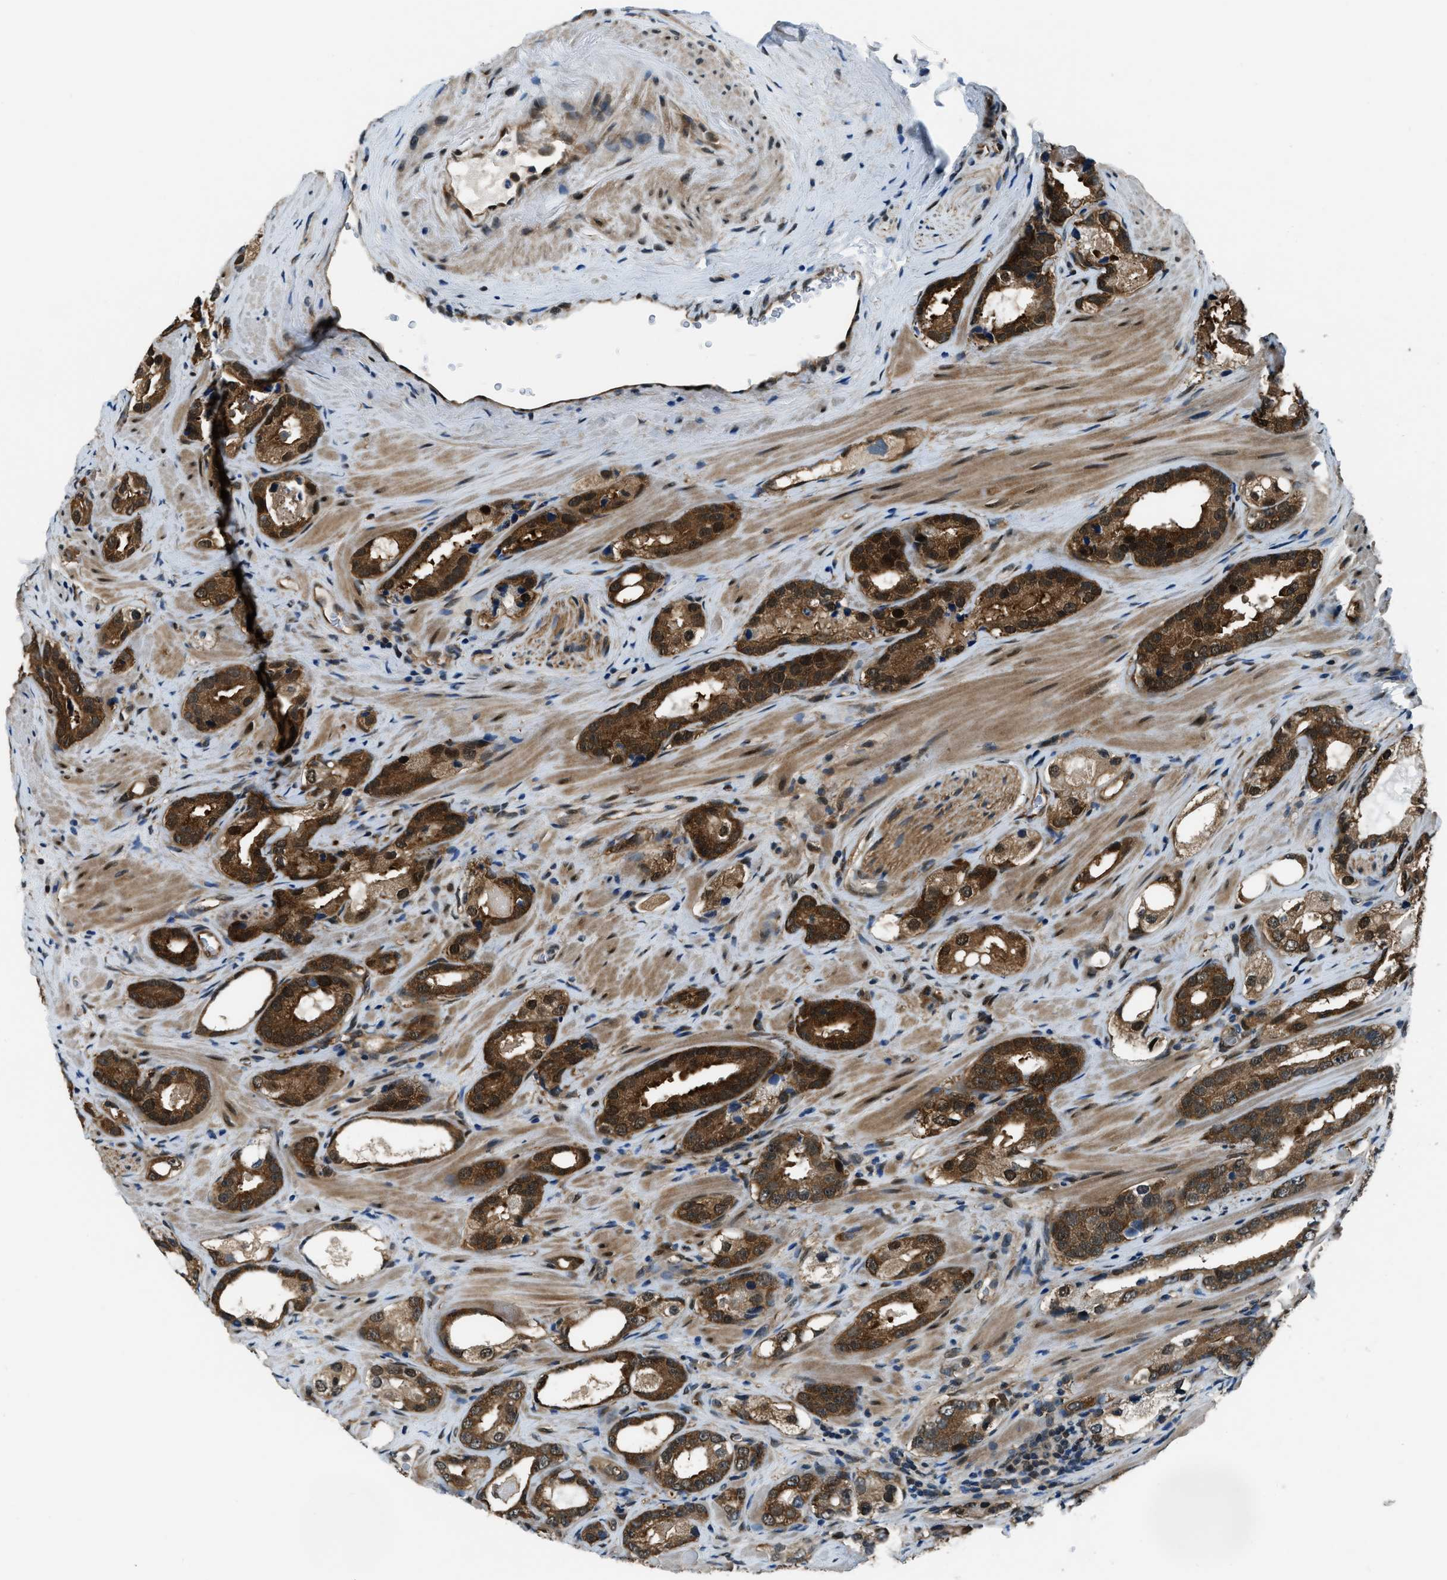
{"staining": {"intensity": "strong", "quantity": ">75%", "location": "cytoplasmic/membranous,nuclear"}, "tissue": "prostate cancer", "cell_type": "Tumor cells", "image_type": "cancer", "snomed": [{"axis": "morphology", "description": "Adenocarcinoma, High grade"}, {"axis": "topography", "description": "Prostate"}], "caption": "DAB (3,3'-diaminobenzidine) immunohistochemical staining of prostate cancer demonstrates strong cytoplasmic/membranous and nuclear protein positivity in about >75% of tumor cells.", "gene": "NUDCD3", "patient": {"sex": "male", "age": 63}}